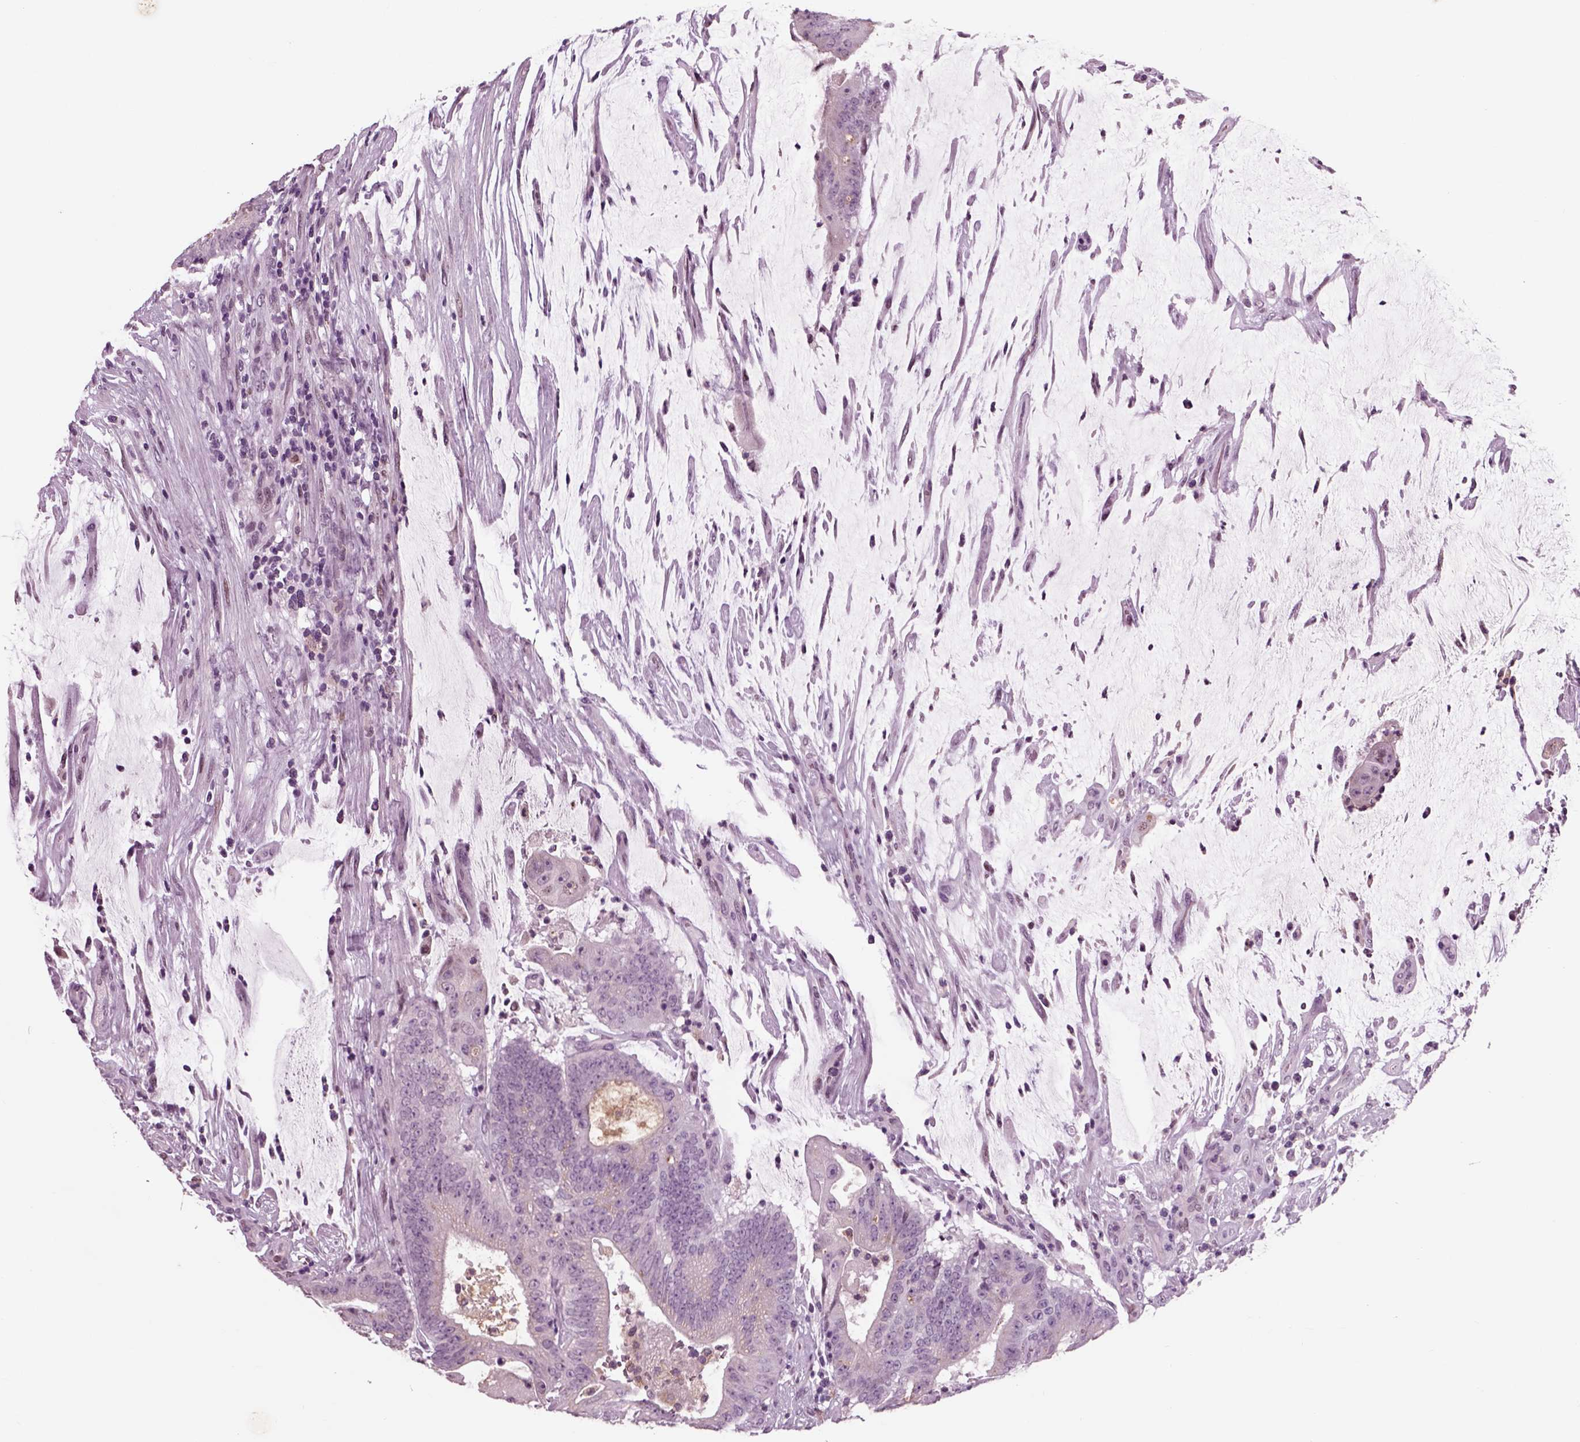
{"staining": {"intensity": "negative", "quantity": "none", "location": "none"}, "tissue": "colorectal cancer", "cell_type": "Tumor cells", "image_type": "cancer", "snomed": [{"axis": "morphology", "description": "Adenocarcinoma, NOS"}, {"axis": "topography", "description": "Colon"}], "caption": "Immunohistochemical staining of human colorectal adenocarcinoma reveals no significant staining in tumor cells.", "gene": "CHGB", "patient": {"sex": "female", "age": 43}}